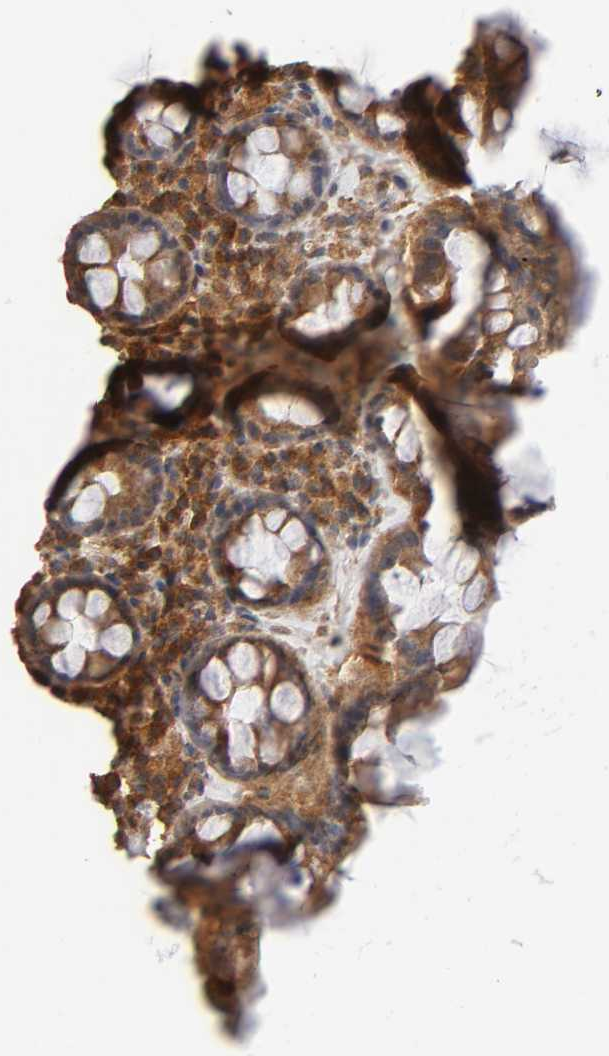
{"staining": {"intensity": "strong", "quantity": ">75%", "location": "cytoplasmic/membranous"}, "tissue": "rectum", "cell_type": "Glandular cells", "image_type": "normal", "snomed": [{"axis": "morphology", "description": "Normal tissue, NOS"}, {"axis": "topography", "description": "Rectum"}], "caption": "Immunohistochemical staining of normal human rectum exhibits strong cytoplasmic/membranous protein staining in approximately >75% of glandular cells. Using DAB (3,3'-diaminobenzidine) (brown) and hematoxylin (blue) stains, captured at high magnification using brightfield microscopy.", "gene": "PAFAH1B1", "patient": {"sex": "male", "age": 92}}